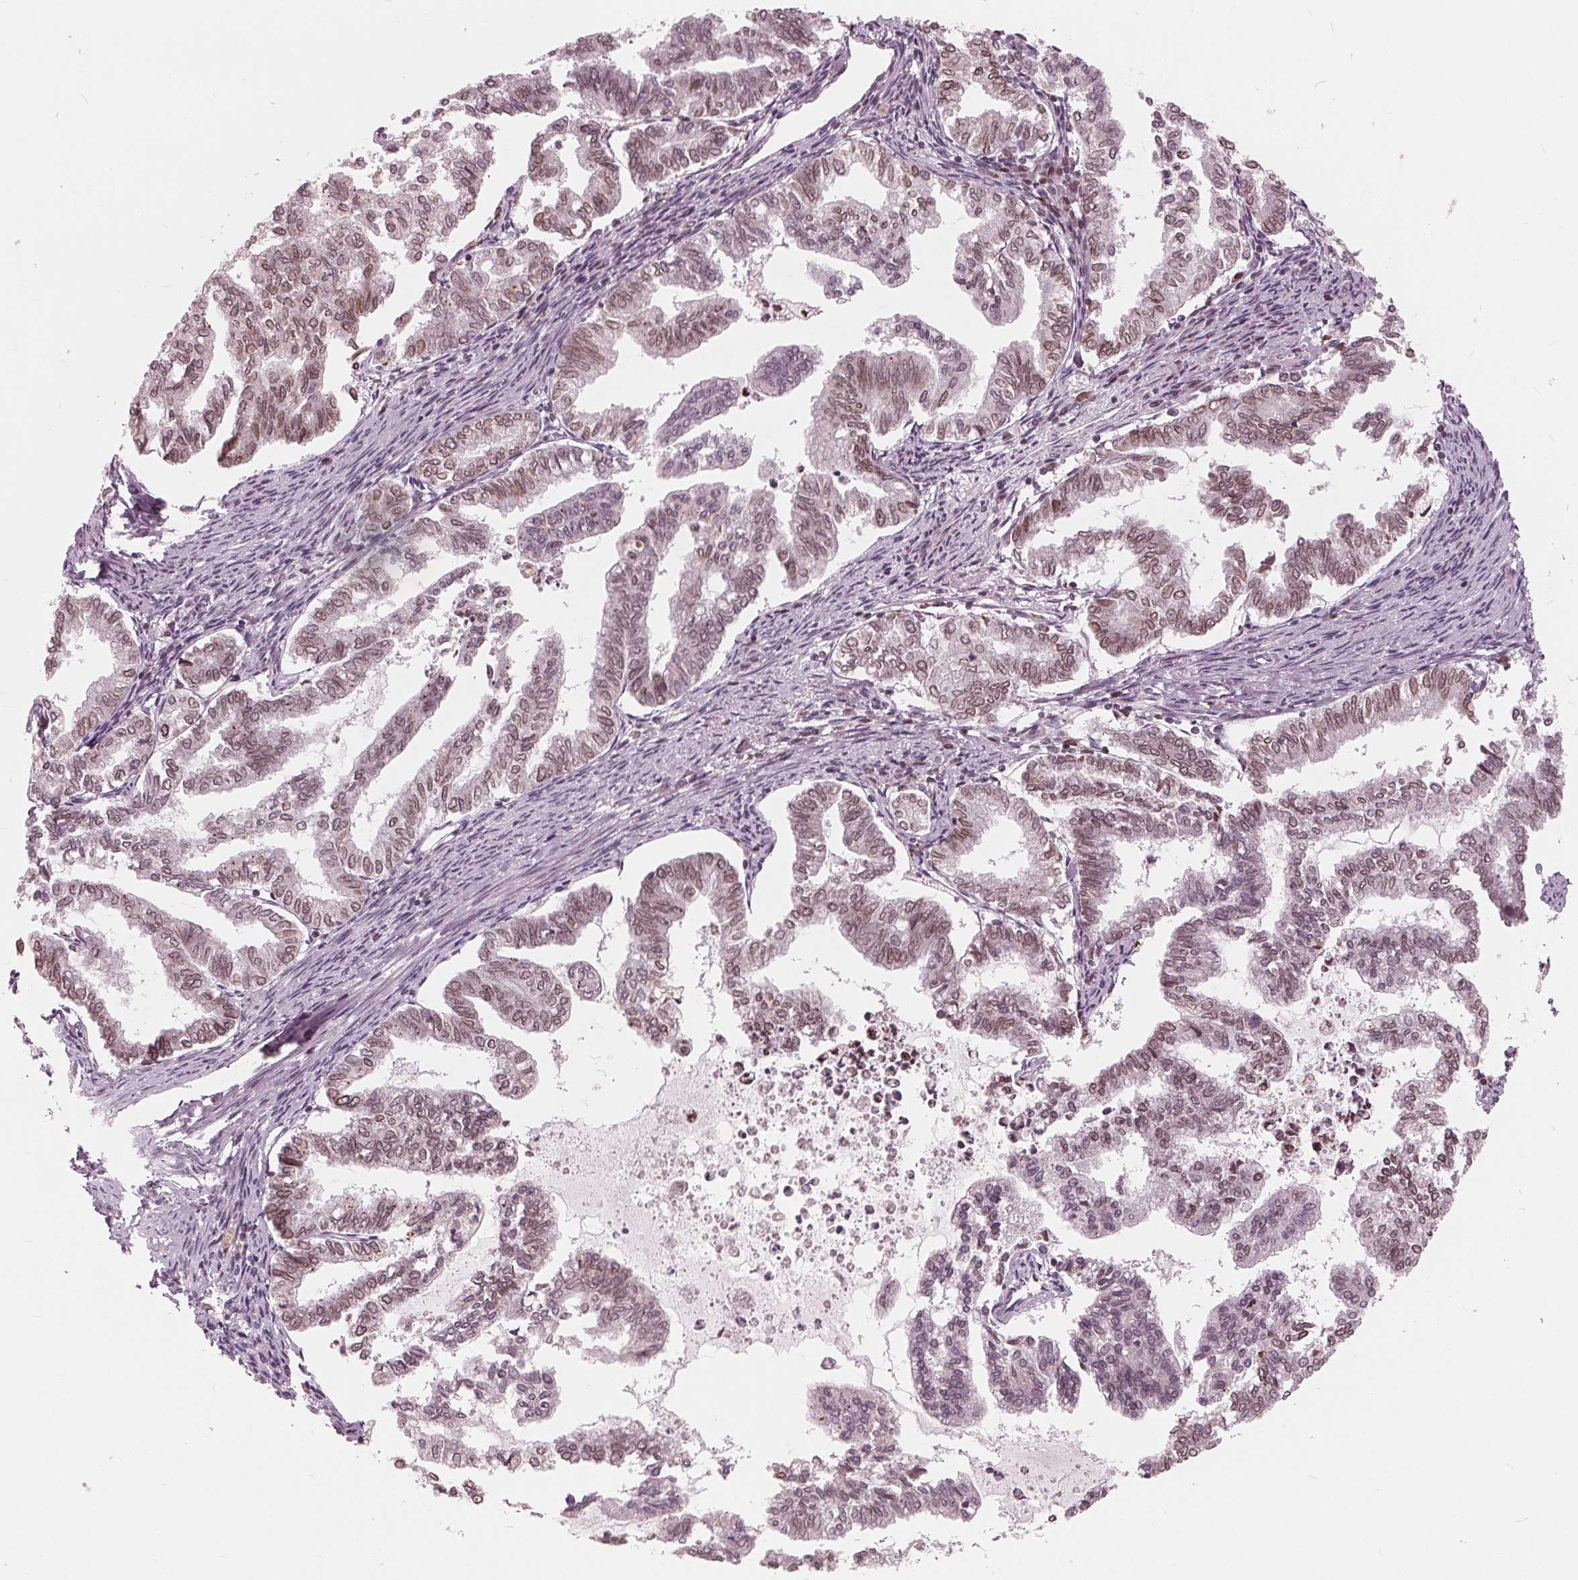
{"staining": {"intensity": "moderate", "quantity": ">75%", "location": "cytoplasmic/membranous,nuclear"}, "tissue": "endometrial cancer", "cell_type": "Tumor cells", "image_type": "cancer", "snomed": [{"axis": "morphology", "description": "Adenocarcinoma, NOS"}, {"axis": "topography", "description": "Endometrium"}], "caption": "High-magnification brightfield microscopy of endometrial cancer stained with DAB (3,3'-diaminobenzidine) (brown) and counterstained with hematoxylin (blue). tumor cells exhibit moderate cytoplasmic/membranous and nuclear positivity is appreciated in about>75% of cells. Immunohistochemistry (ihc) stains the protein of interest in brown and the nuclei are stained blue.", "gene": "NUP210", "patient": {"sex": "female", "age": 79}}